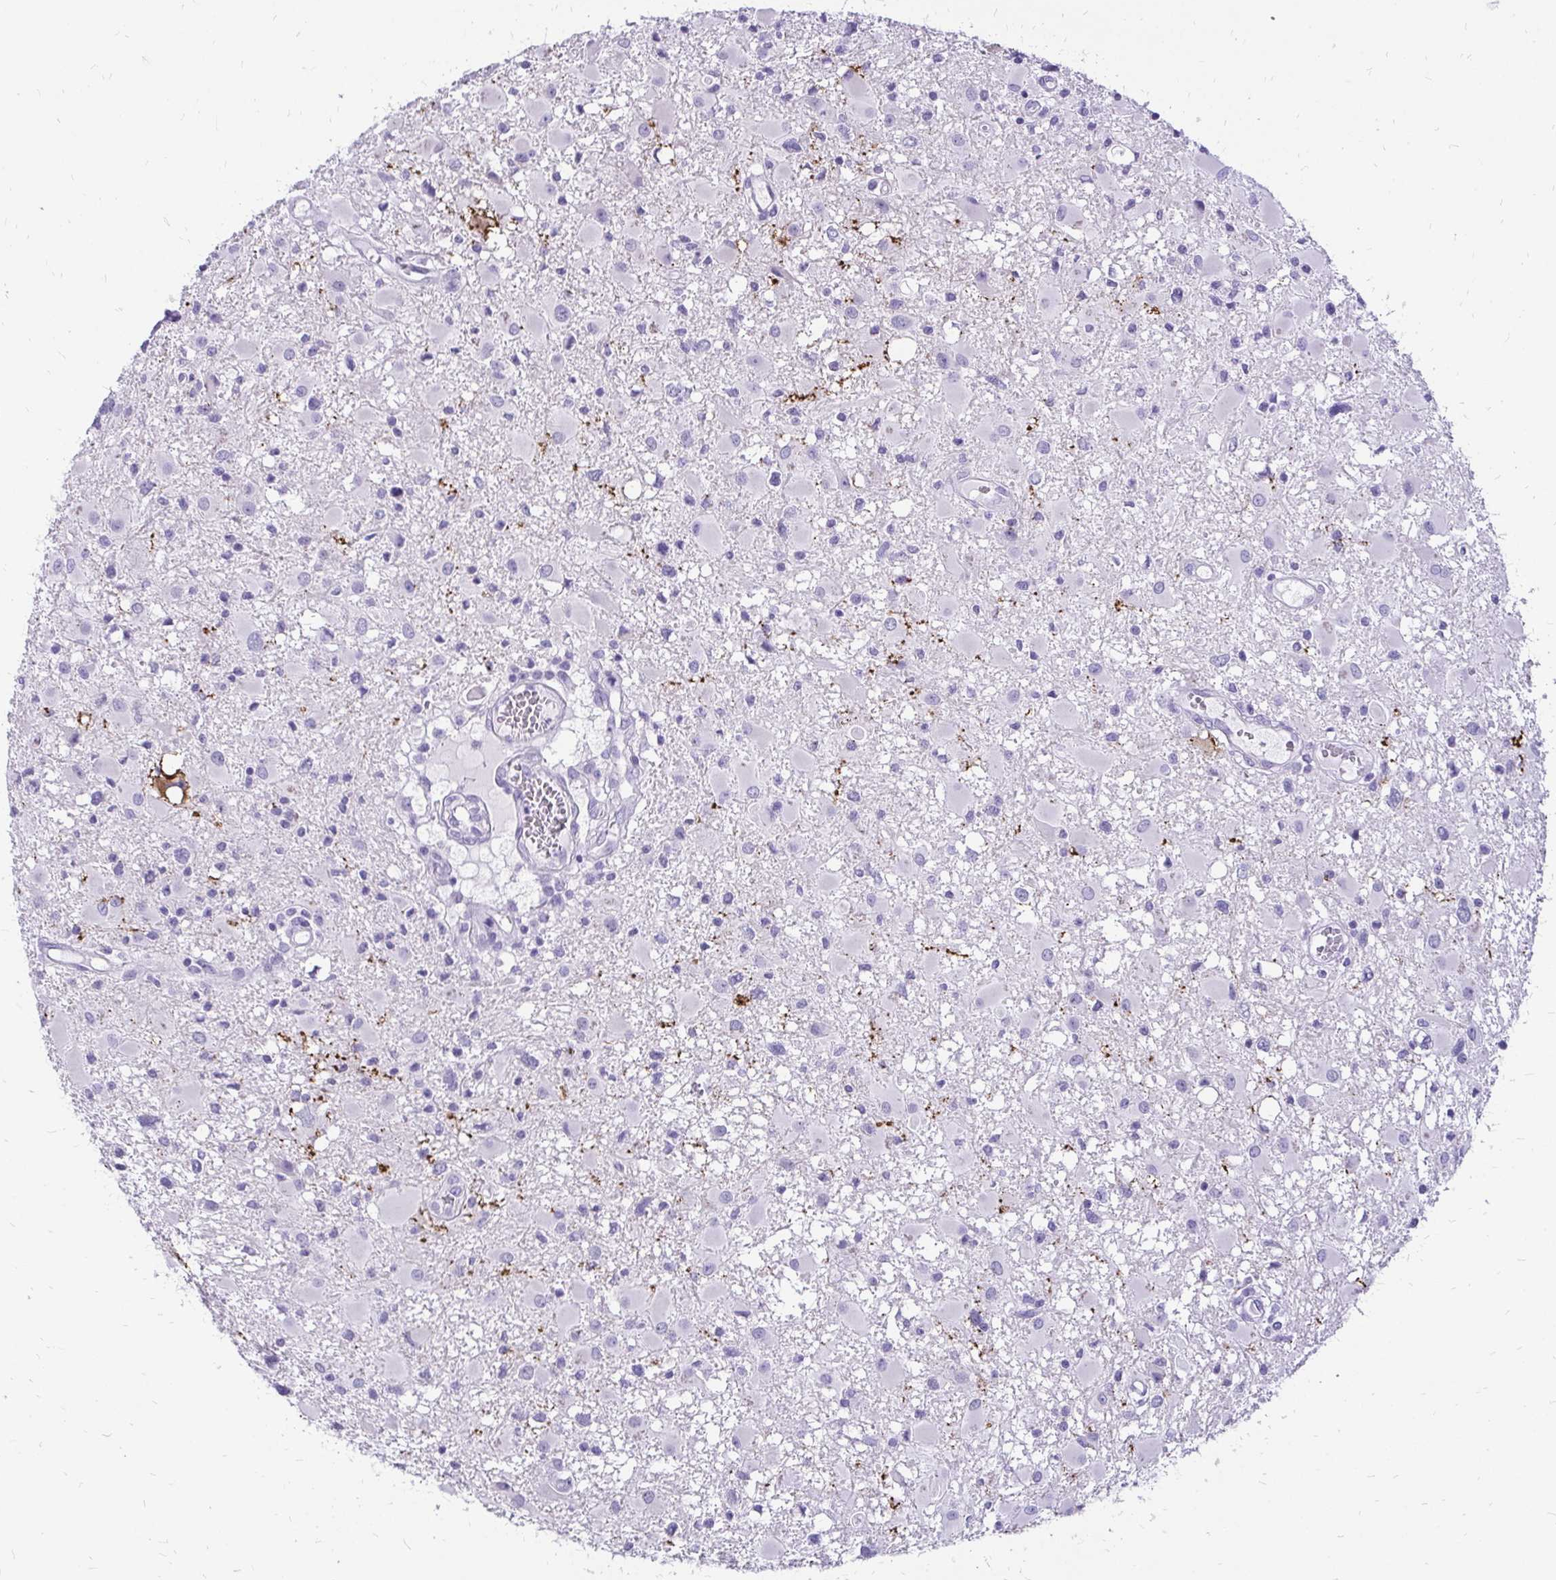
{"staining": {"intensity": "negative", "quantity": "none", "location": "none"}, "tissue": "glioma", "cell_type": "Tumor cells", "image_type": "cancer", "snomed": [{"axis": "morphology", "description": "Glioma, malignant, High grade"}, {"axis": "topography", "description": "Brain"}], "caption": "This is an immunohistochemistry (IHC) micrograph of human glioma. There is no positivity in tumor cells.", "gene": "SLC32A1", "patient": {"sex": "male", "age": 54}}